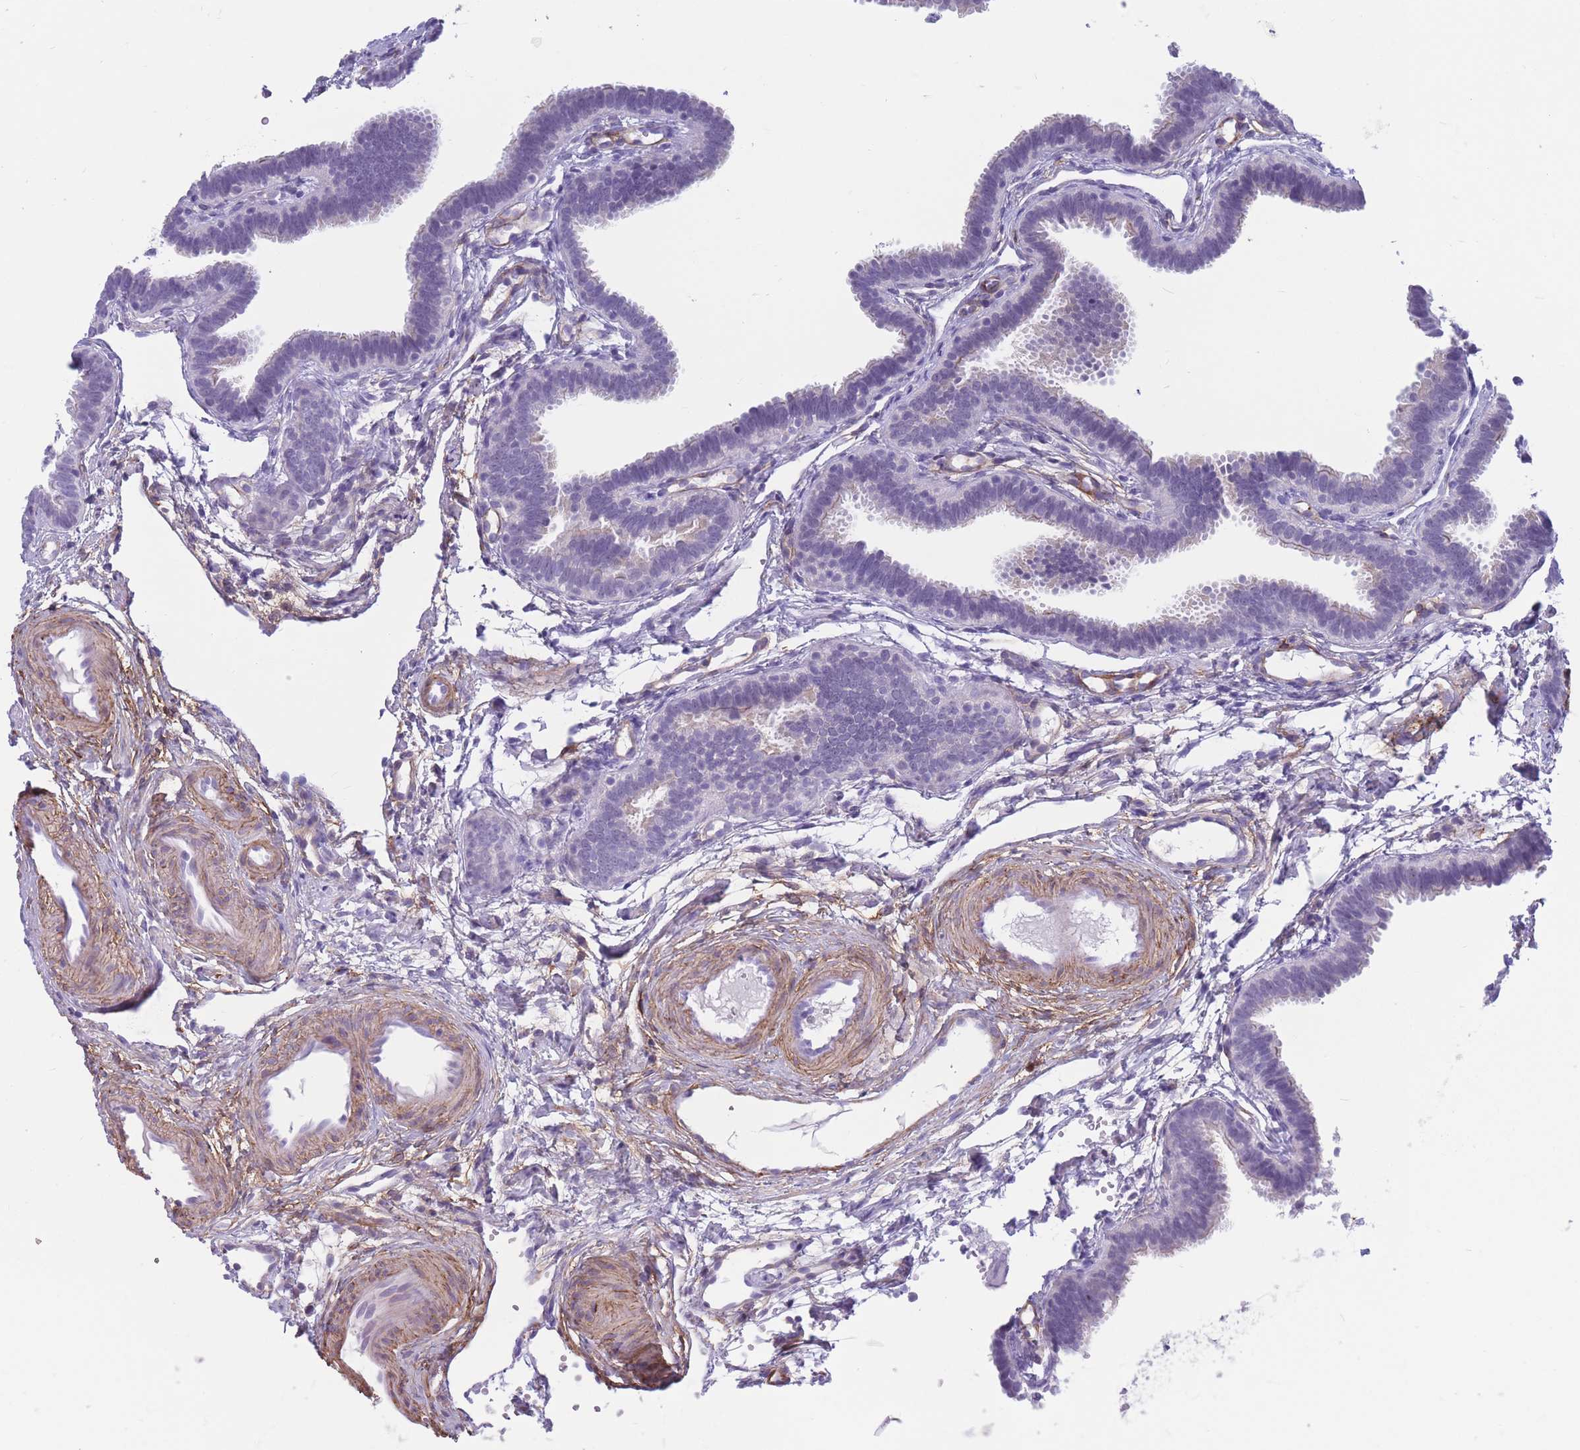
{"staining": {"intensity": "negative", "quantity": "none", "location": "none"}, "tissue": "fallopian tube", "cell_type": "Glandular cells", "image_type": "normal", "snomed": [{"axis": "morphology", "description": "Normal tissue, NOS"}, {"axis": "topography", "description": "Fallopian tube"}], "caption": "This is an immunohistochemistry photomicrograph of benign fallopian tube. There is no positivity in glandular cells.", "gene": "DPYD", "patient": {"sex": "female", "age": 37}}